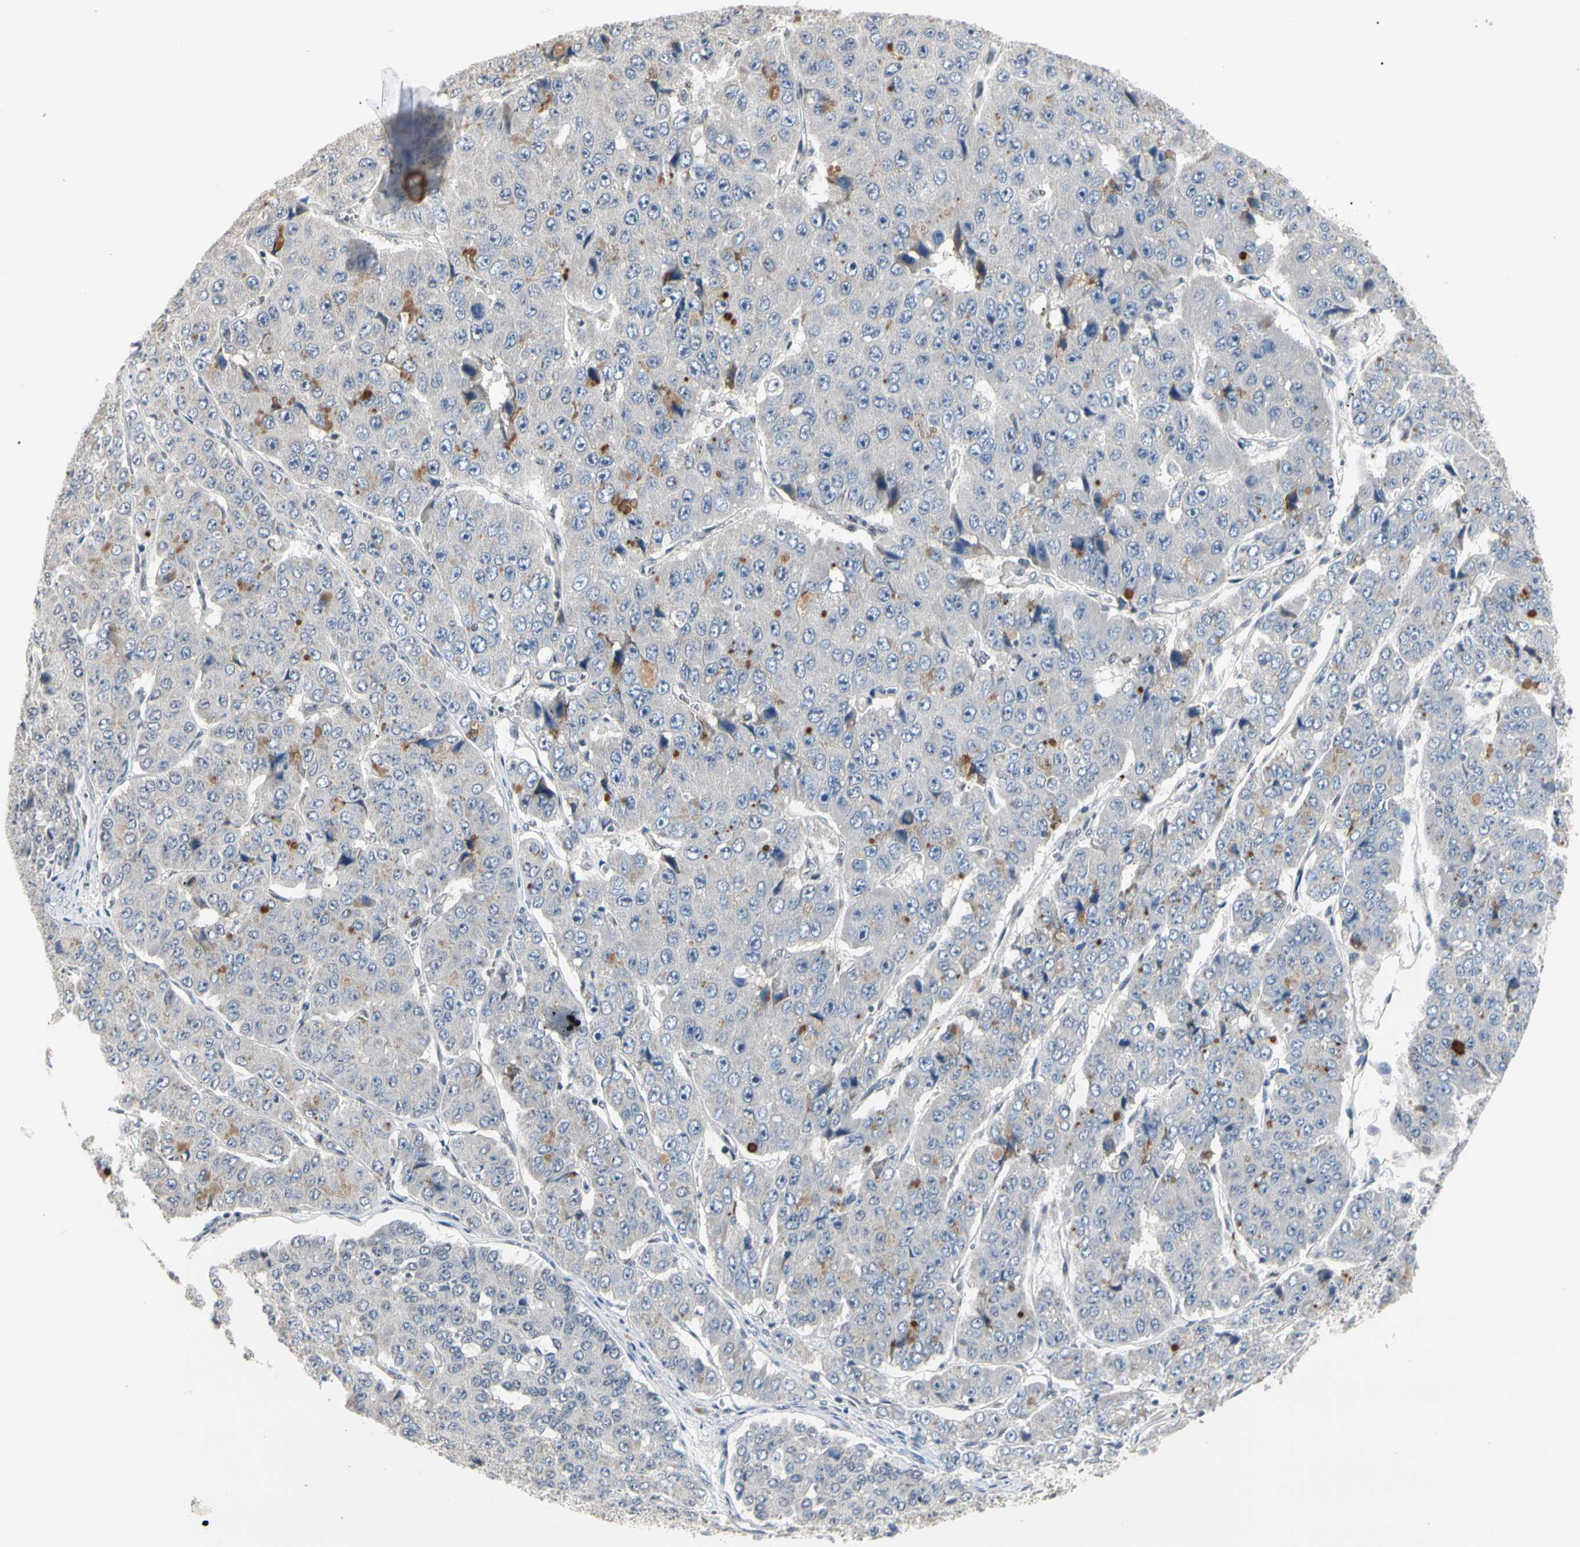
{"staining": {"intensity": "negative", "quantity": "none", "location": "none"}, "tissue": "pancreatic cancer", "cell_type": "Tumor cells", "image_type": "cancer", "snomed": [{"axis": "morphology", "description": "Adenocarcinoma, NOS"}, {"axis": "topography", "description": "Pancreas"}], "caption": "IHC micrograph of pancreatic cancer stained for a protein (brown), which shows no positivity in tumor cells.", "gene": "GREM1", "patient": {"sex": "male", "age": 50}}